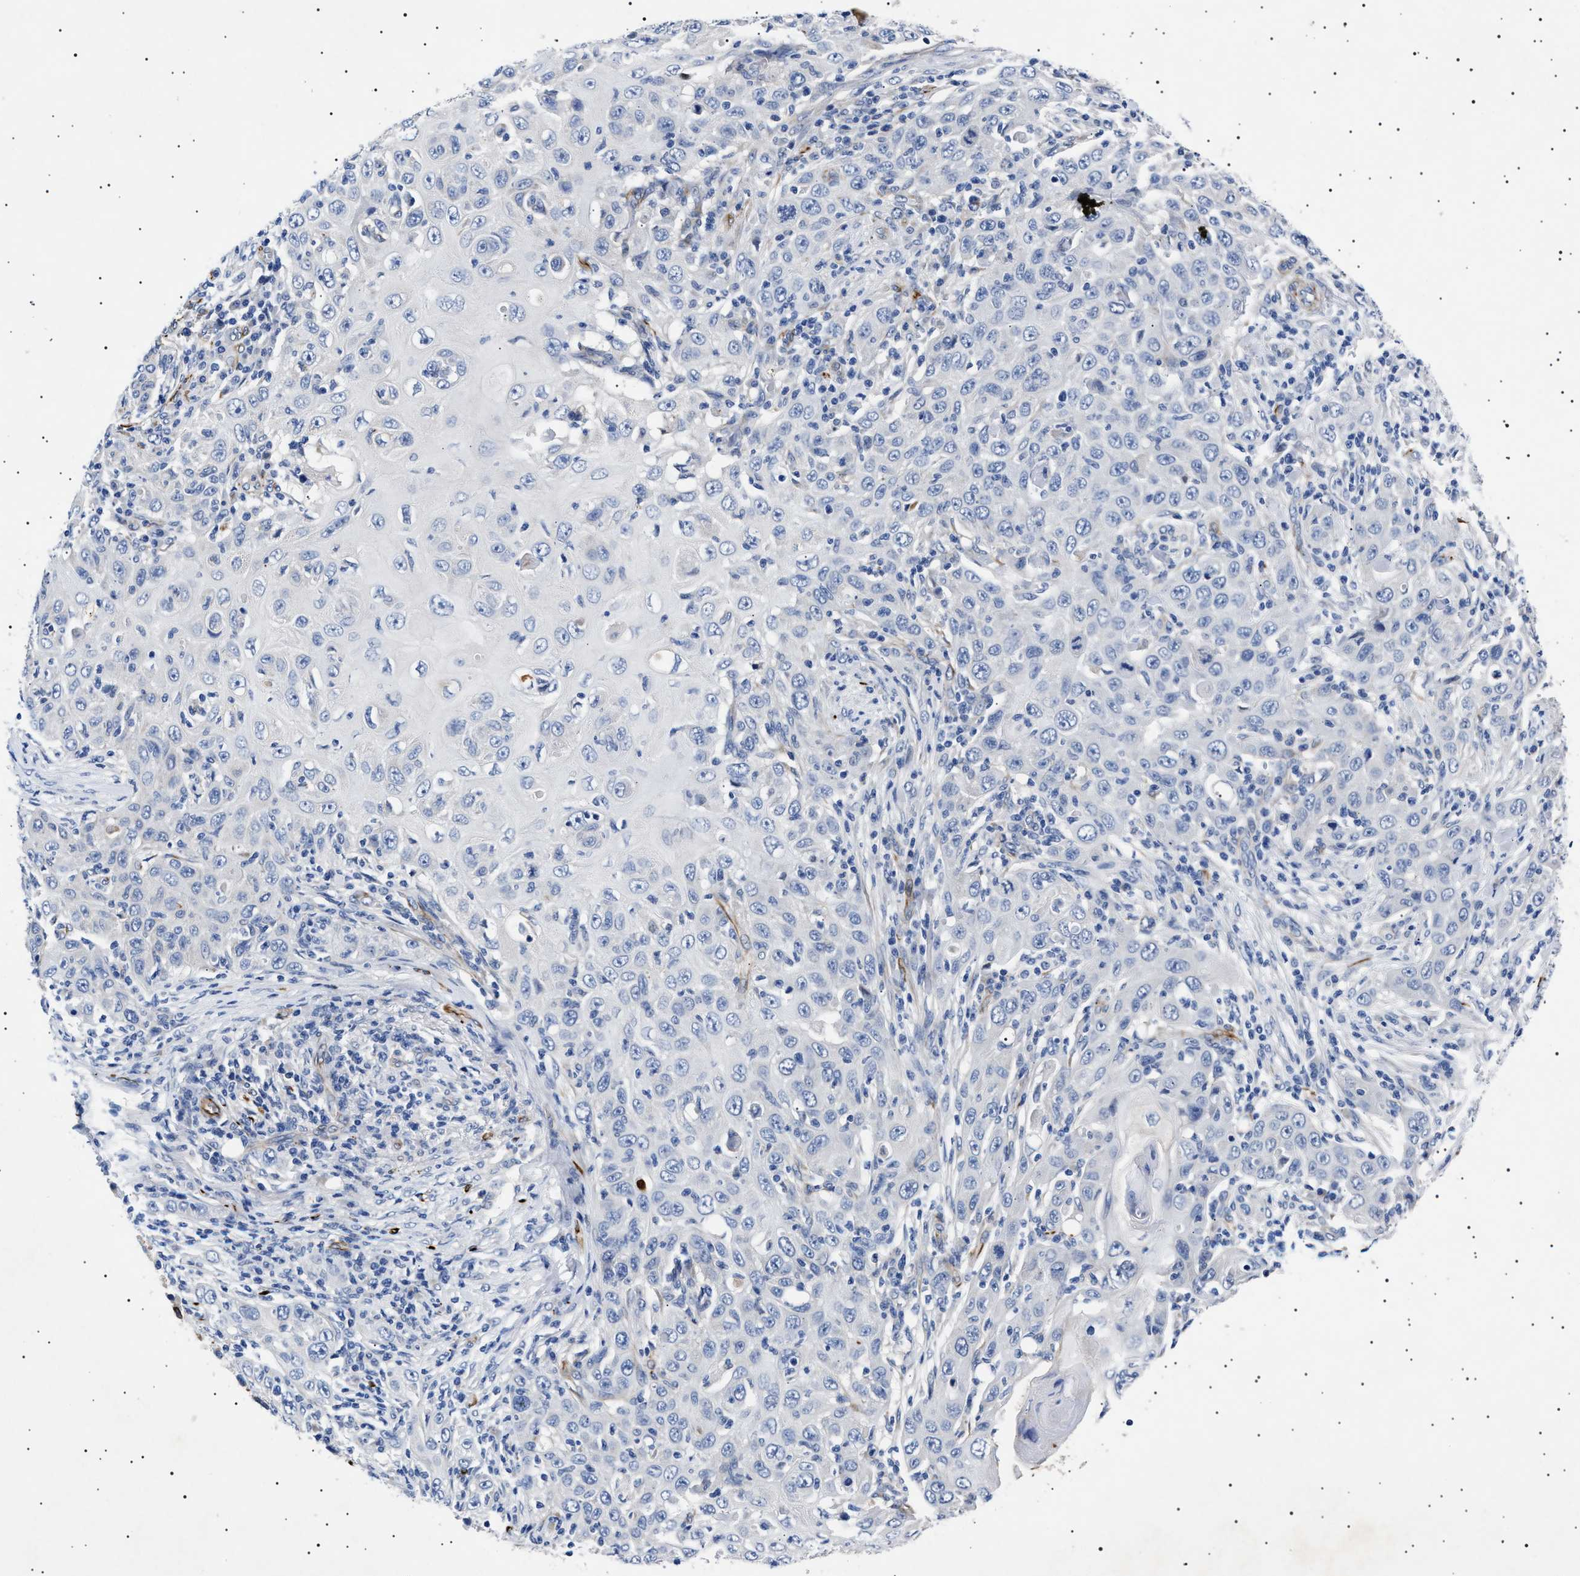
{"staining": {"intensity": "negative", "quantity": "none", "location": "none"}, "tissue": "skin cancer", "cell_type": "Tumor cells", "image_type": "cancer", "snomed": [{"axis": "morphology", "description": "Squamous cell carcinoma, NOS"}, {"axis": "topography", "description": "Skin"}], "caption": "IHC of human skin cancer displays no staining in tumor cells.", "gene": "OLFML2A", "patient": {"sex": "female", "age": 88}}